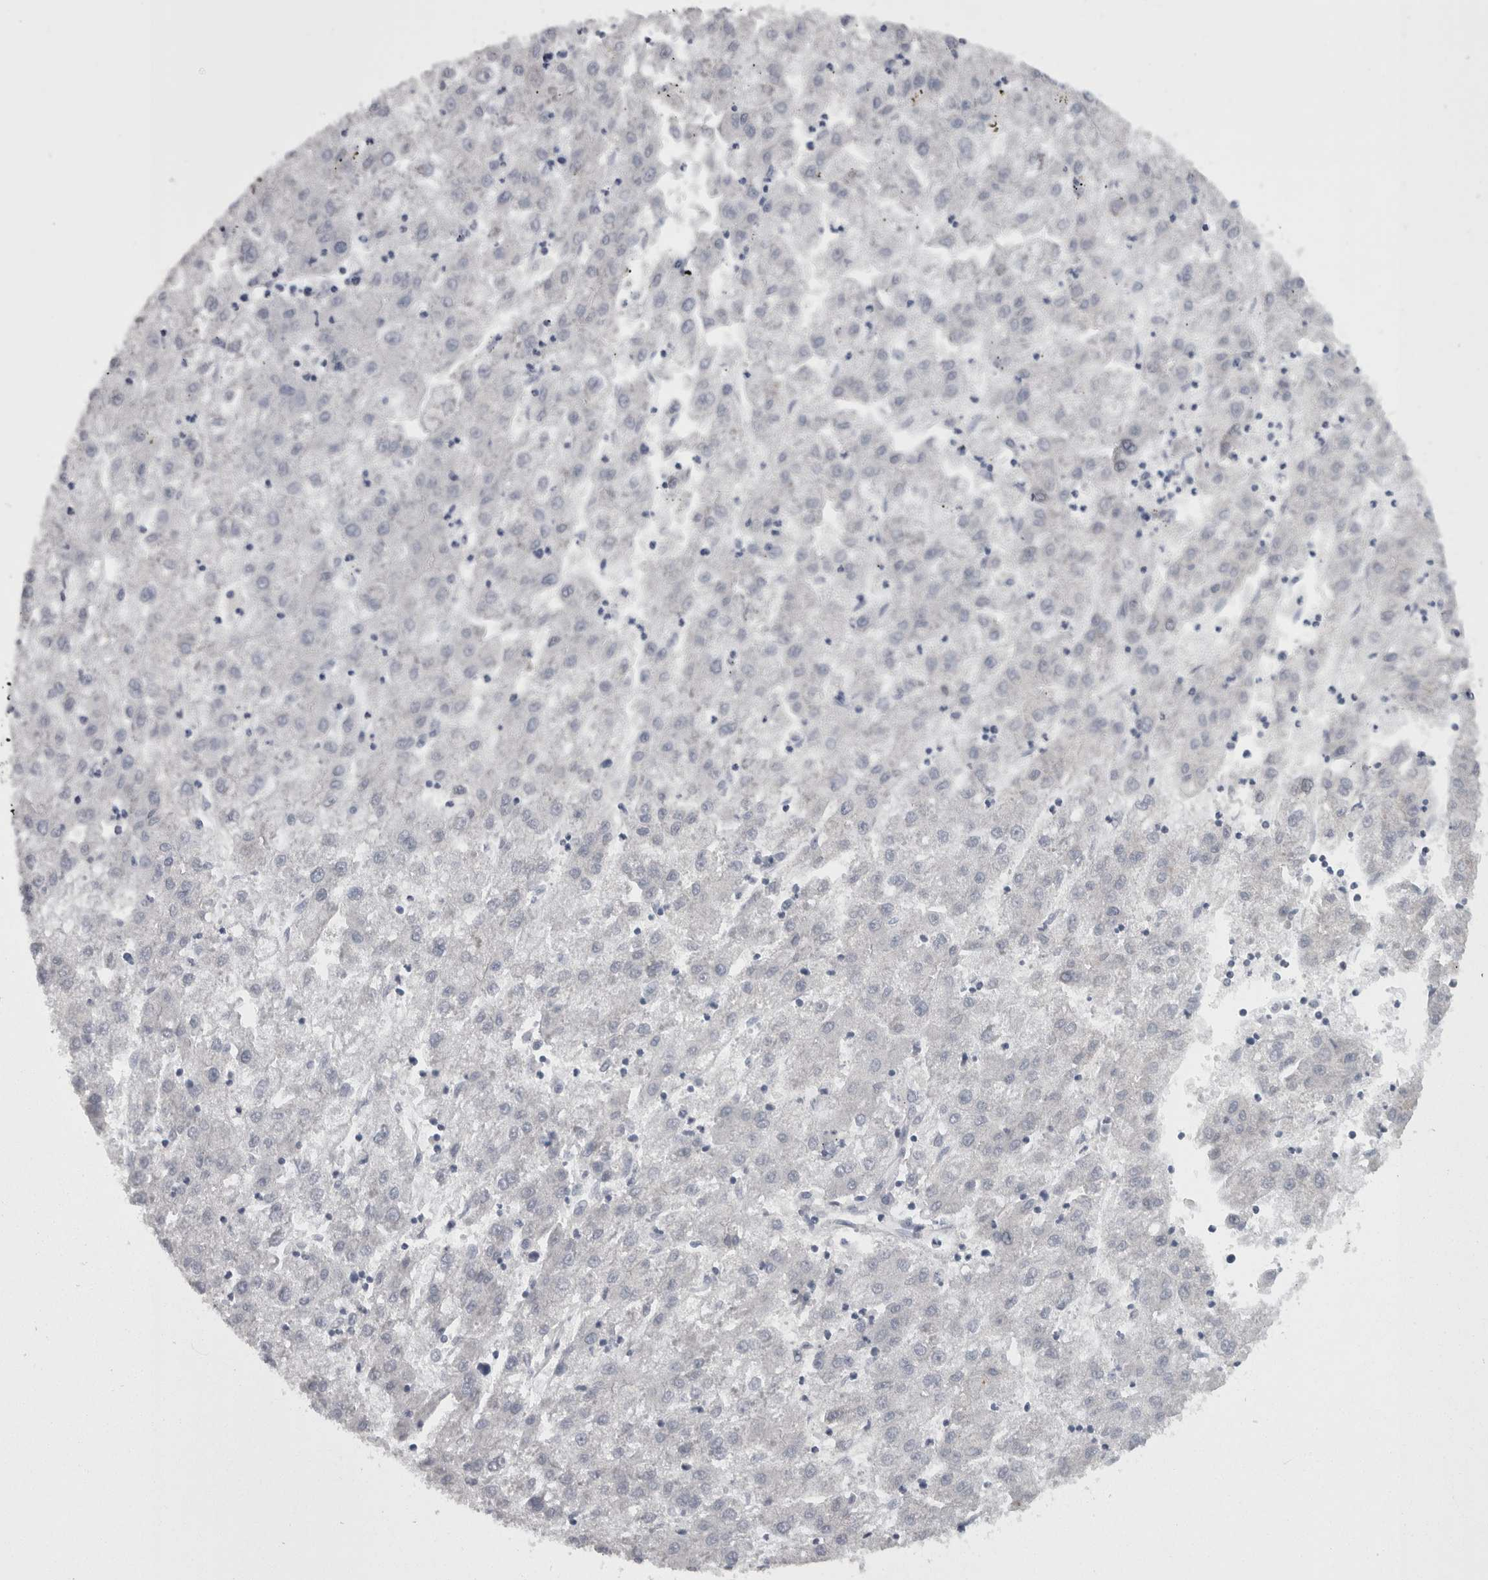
{"staining": {"intensity": "negative", "quantity": "none", "location": "none"}, "tissue": "liver cancer", "cell_type": "Tumor cells", "image_type": "cancer", "snomed": [{"axis": "morphology", "description": "Carcinoma, Hepatocellular, NOS"}, {"axis": "topography", "description": "Liver"}], "caption": "The histopathology image exhibits no significant positivity in tumor cells of liver cancer (hepatocellular carcinoma). (Immunohistochemistry (ihc), brightfield microscopy, high magnification).", "gene": "CAMK2D", "patient": {"sex": "male", "age": 72}}